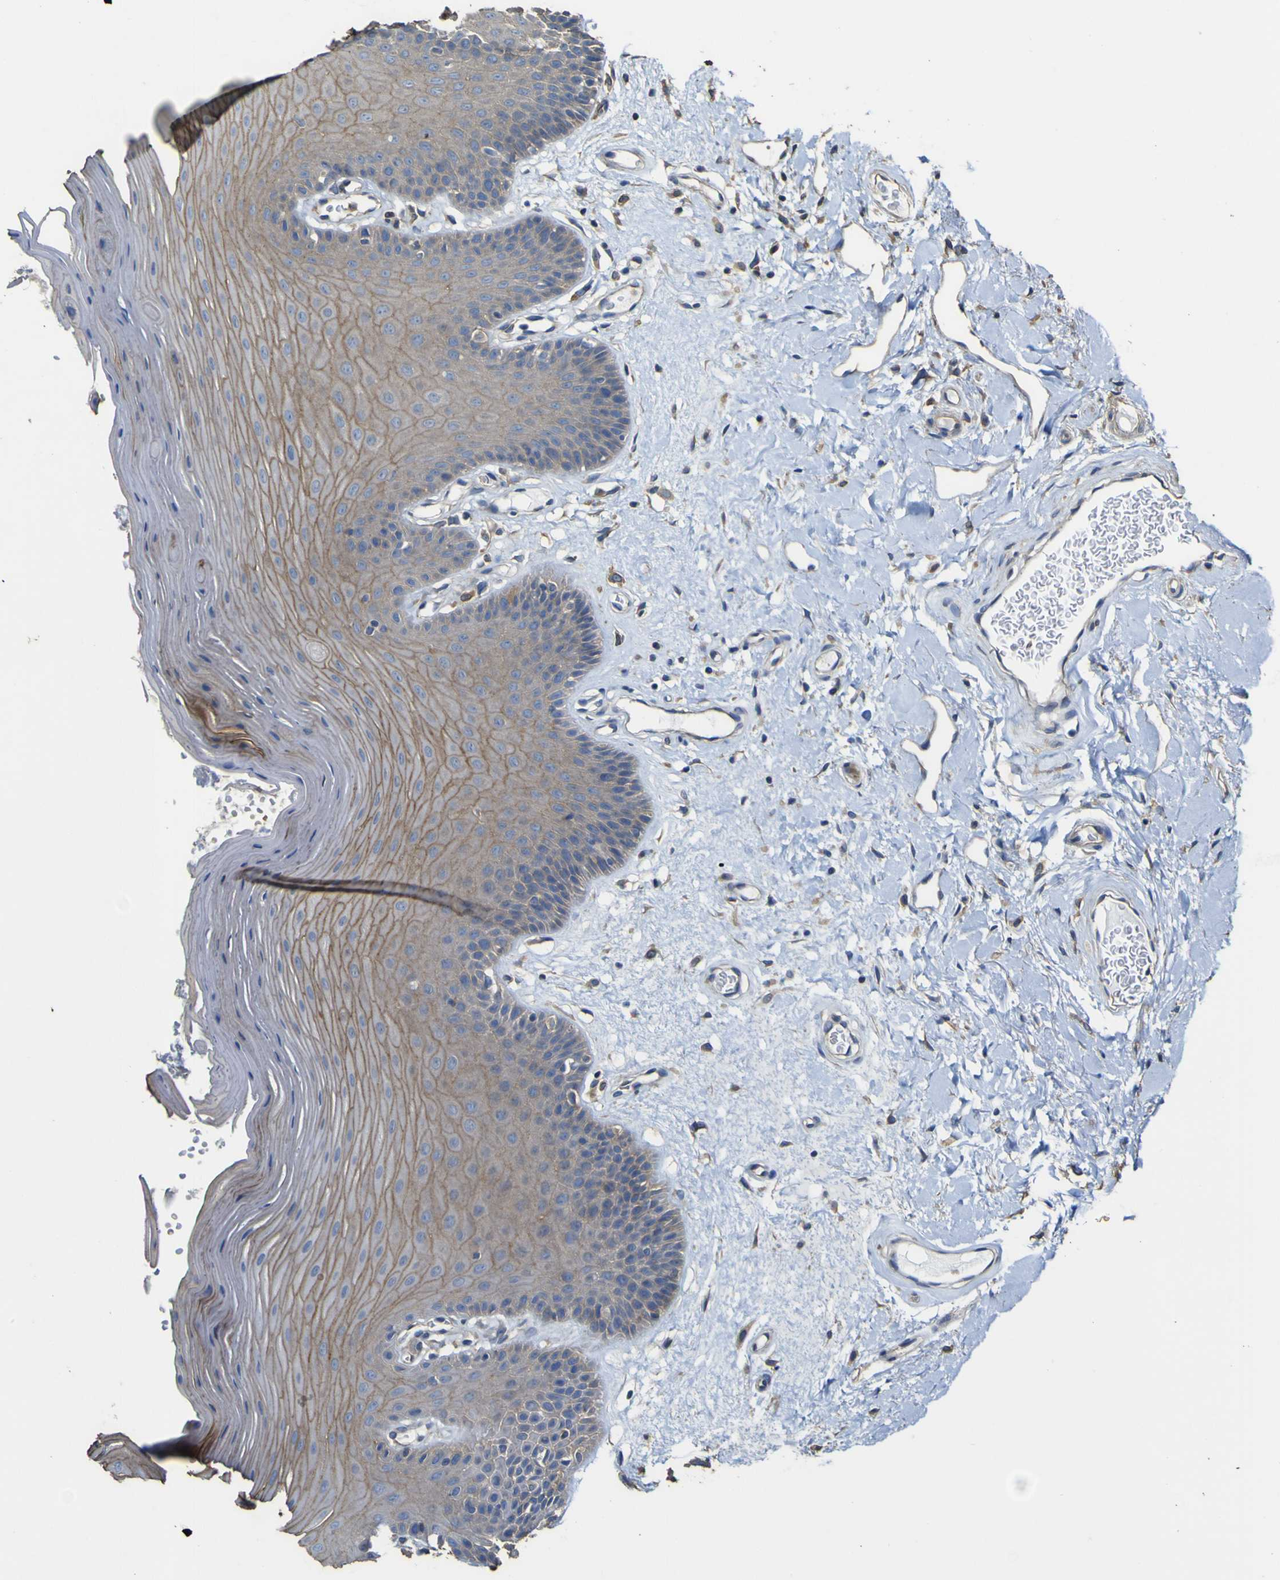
{"staining": {"intensity": "weak", "quantity": ">75%", "location": "cytoplasmic/membranous"}, "tissue": "oral mucosa", "cell_type": "Squamous epithelial cells", "image_type": "normal", "snomed": [{"axis": "morphology", "description": "Normal tissue, NOS"}, {"axis": "morphology", "description": "Squamous cell carcinoma, NOS"}, {"axis": "topography", "description": "Skeletal muscle"}, {"axis": "topography", "description": "Adipose tissue"}, {"axis": "topography", "description": "Vascular tissue"}, {"axis": "topography", "description": "Oral tissue"}, {"axis": "topography", "description": "Peripheral nerve tissue"}, {"axis": "topography", "description": "Head-Neck"}], "caption": "DAB (3,3'-diaminobenzidine) immunohistochemical staining of benign human oral mucosa shows weak cytoplasmic/membranous protein expression in about >75% of squamous epithelial cells. The staining is performed using DAB brown chromogen to label protein expression. The nuclei are counter-stained blue using hematoxylin.", "gene": "TNFSF15", "patient": {"sex": "male", "age": 71}}